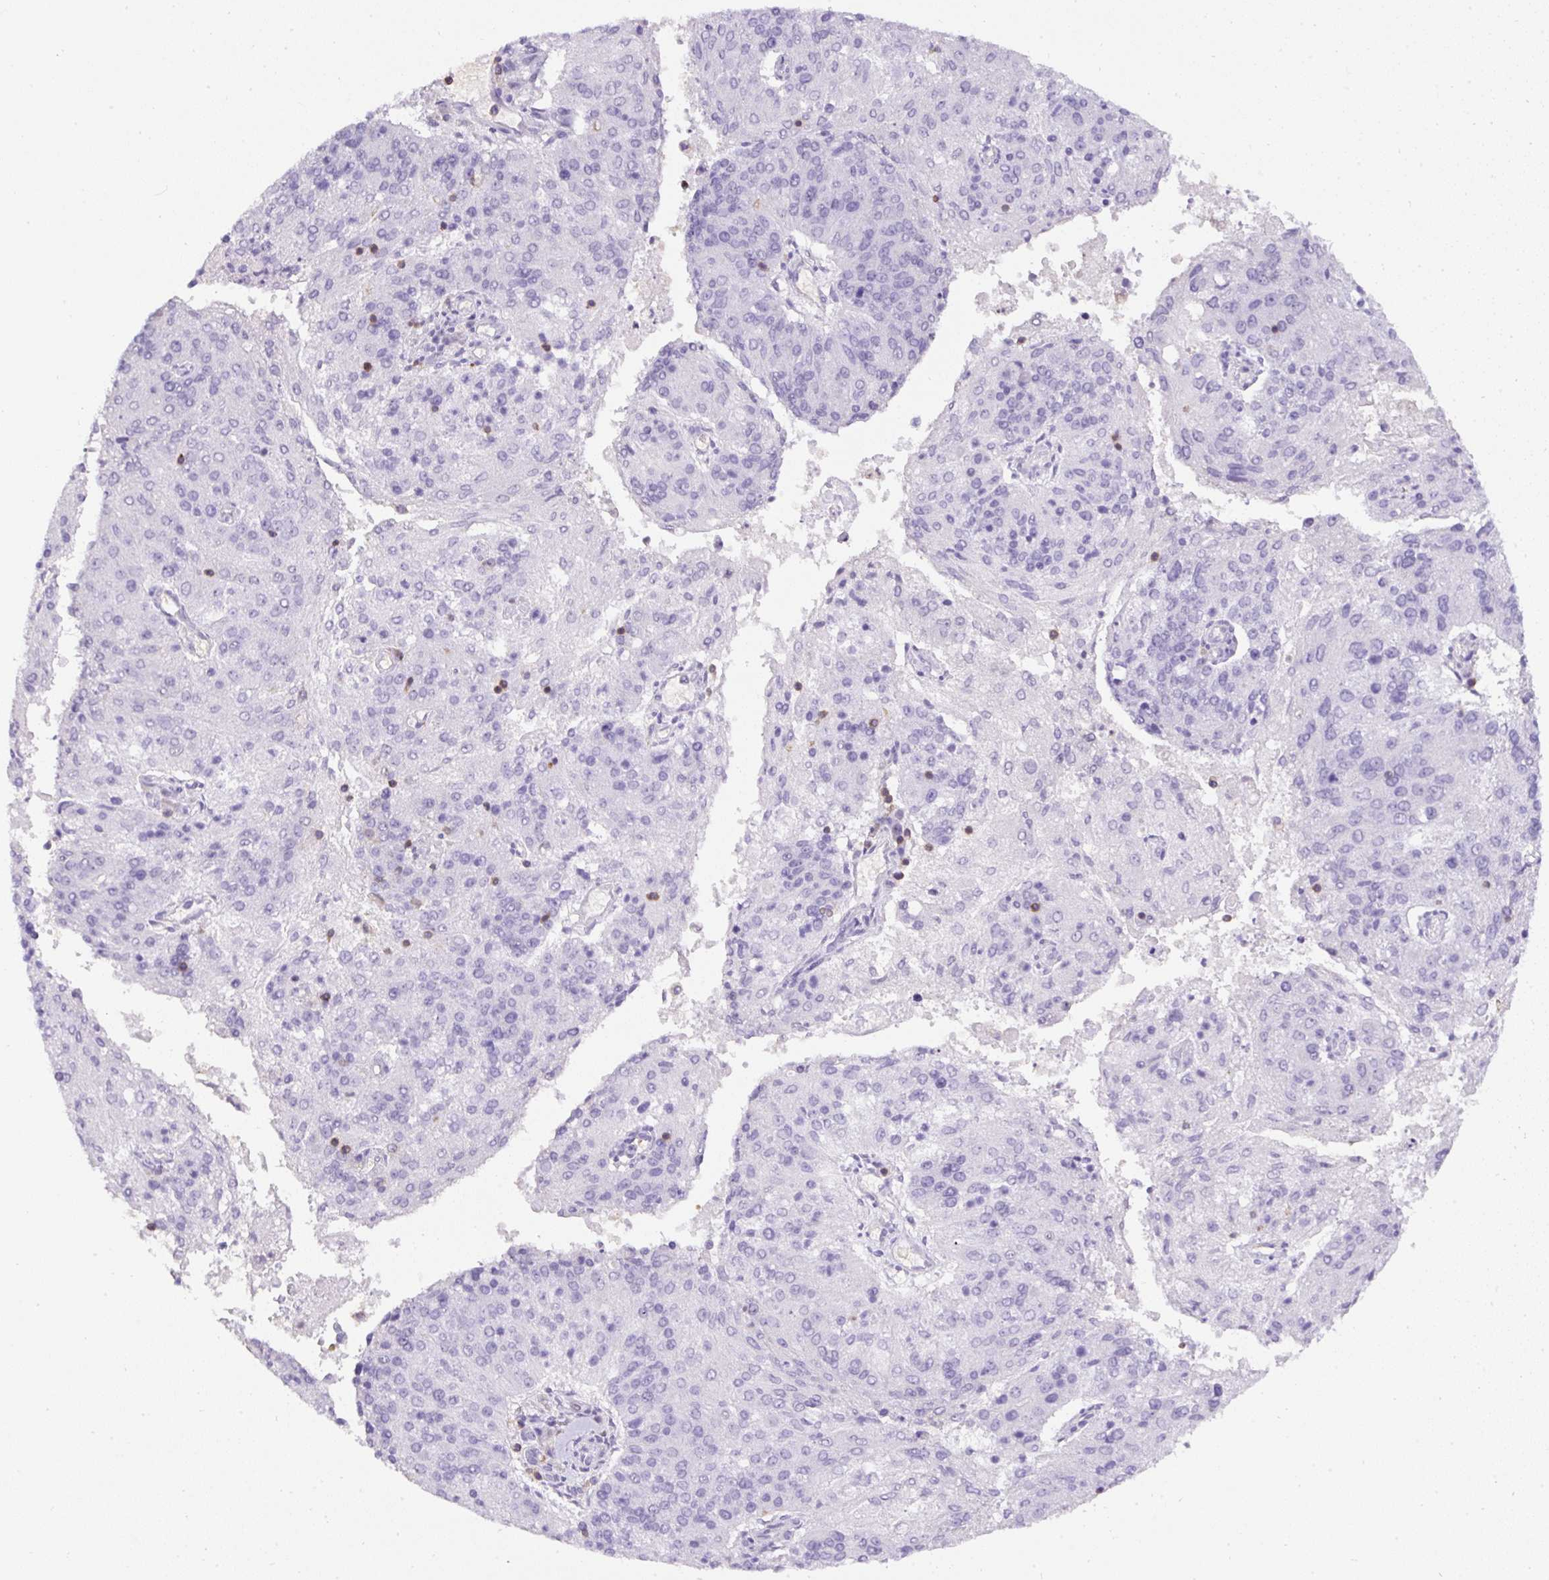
{"staining": {"intensity": "negative", "quantity": "none", "location": "none"}, "tissue": "endometrial cancer", "cell_type": "Tumor cells", "image_type": "cancer", "snomed": [{"axis": "morphology", "description": "Adenocarcinoma, NOS"}, {"axis": "topography", "description": "Endometrium"}], "caption": "A histopathology image of endometrial cancer stained for a protein exhibits no brown staining in tumor cells.", "gene": "FAM228B", "patient": {"sex": "female", "age": 82}}